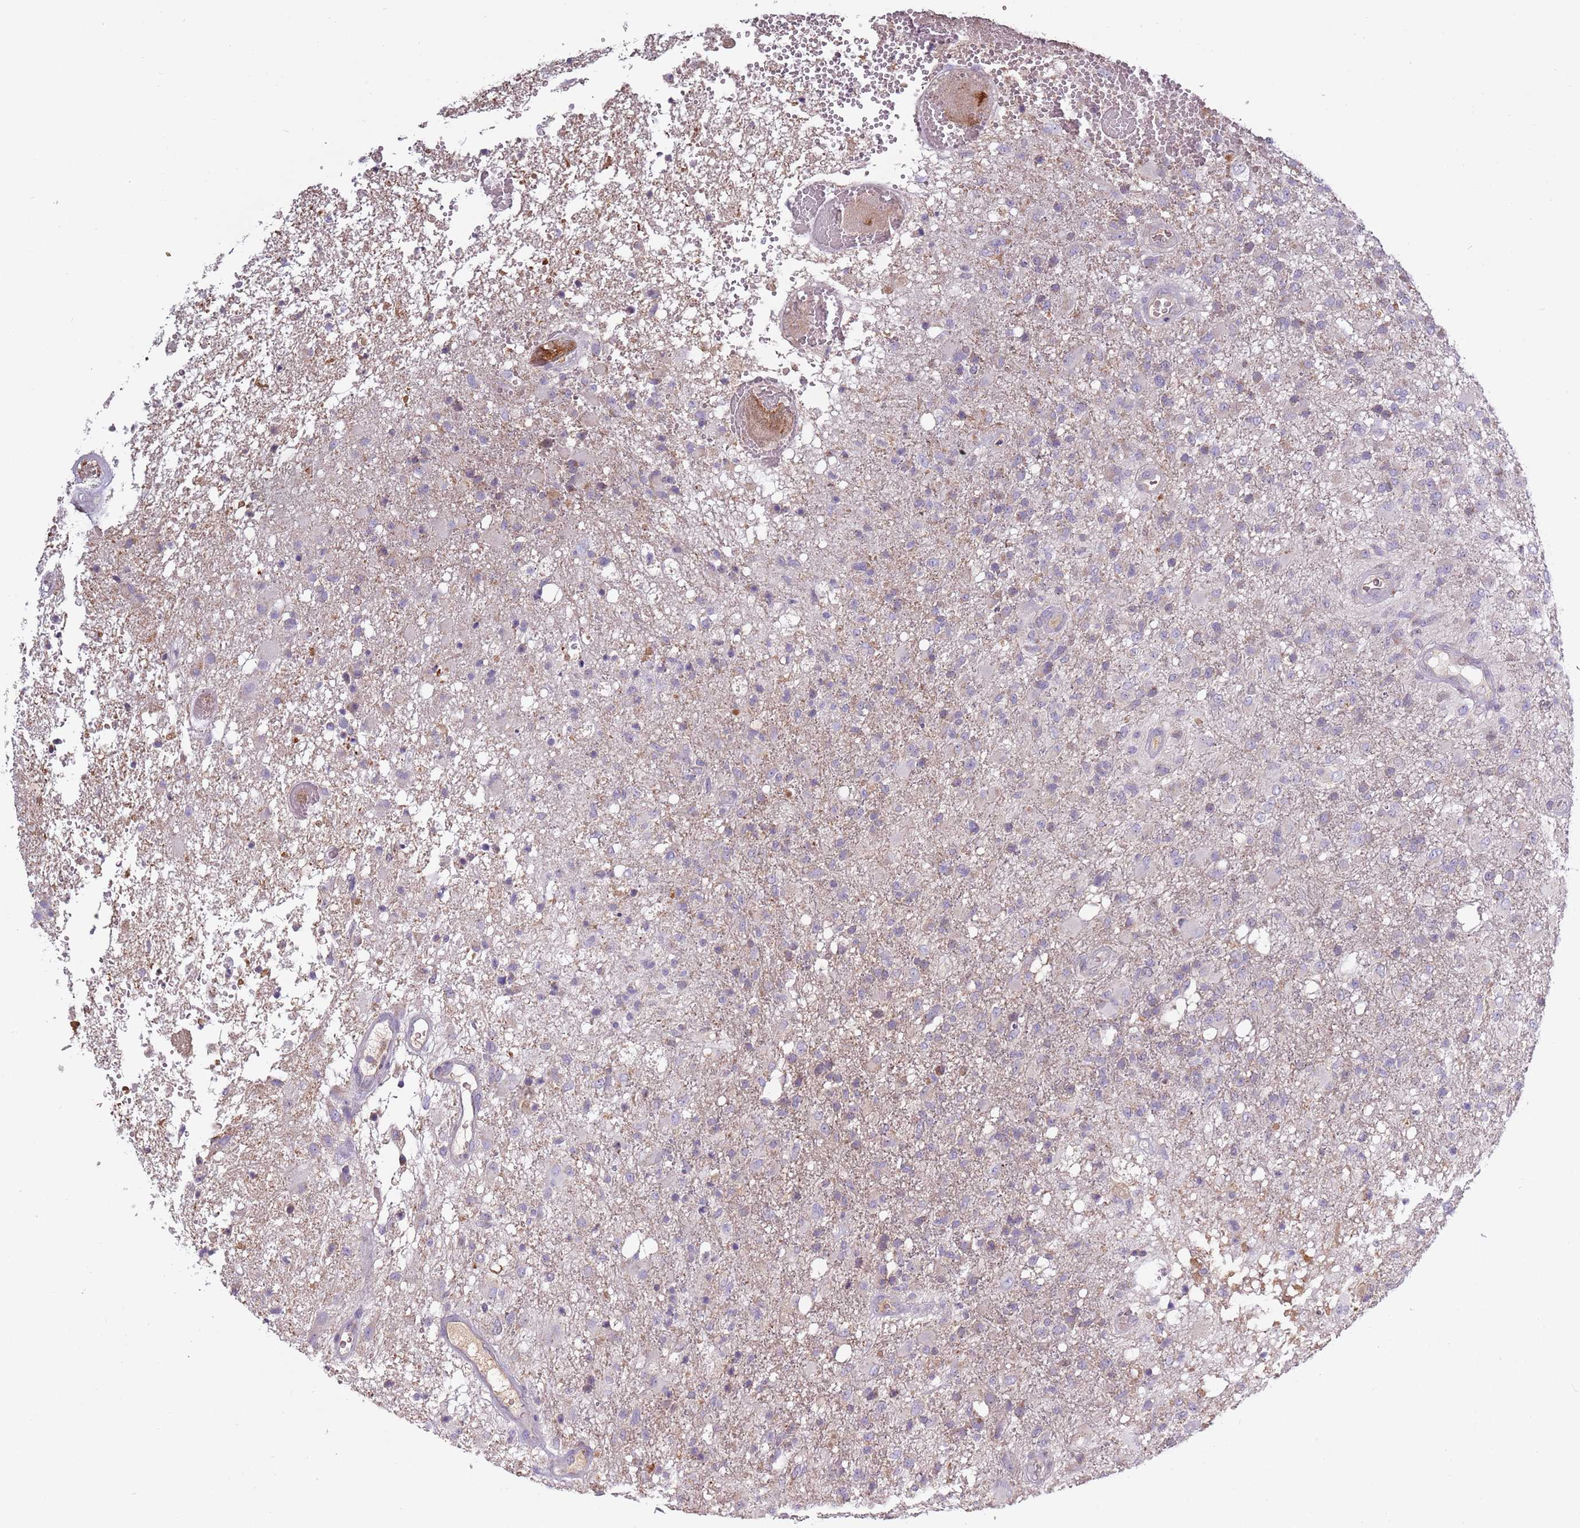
{"staining": {"intensity": "negative", "quantity": "none", "location": "none"}, "tissue": "glioma", "cell_type": "Tumor cells", "image_type": "cancer", "snomed": [{"axis": "morphology", "description": "Glioma, malignant, High grade"}, {"axis": "topography", "description": "Brain"}], "caption": "A high-resolution image shows IHC staining of glioma, which displays no significant positivity in tumor cells.", "gene": "SYS1", "patient": {"sex": "female", "age": 74}}